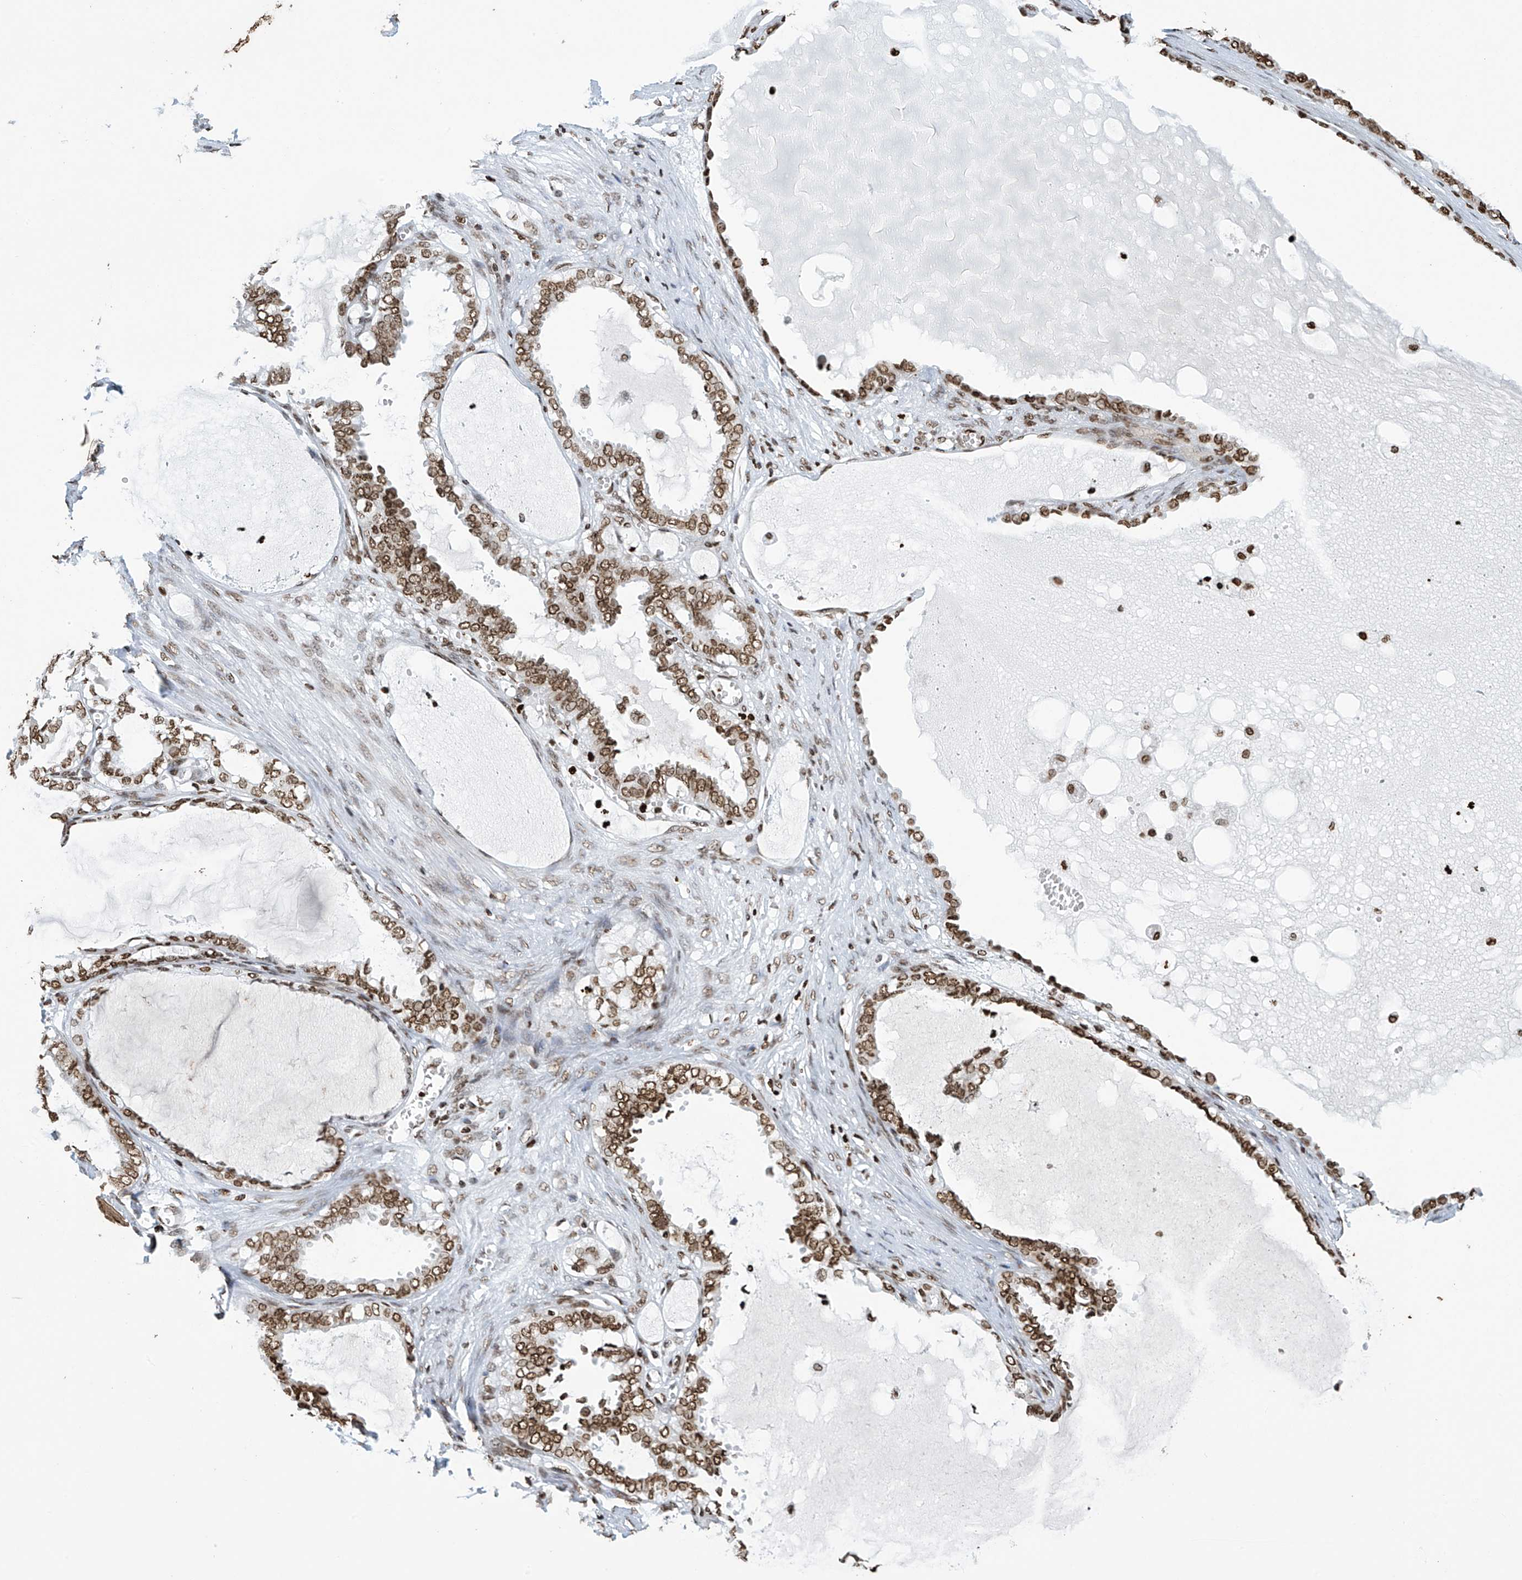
{"staining": {"intensity": "moderate", "quantity": ">75%", "location": "nuclear"}, "tissue": "ovarian cancer", "cell_type": "Tumor cells", "image_type": "cancer", "snomed": [{"axis": "morphology", "description": "Carcinoma, NOS"}, {"axis": "morphology", "description": "Carcinoma, endometroid"}, {"axis": "topography", "description": "Ovary"}], "caption": "Immunohistochemical staining of human ovarian cancer reveals medium levels of moderate nuclear staining in about >75% of tumor cells.", "gene": "H4C16", "patient": {"sex": "female", "age": 50}}